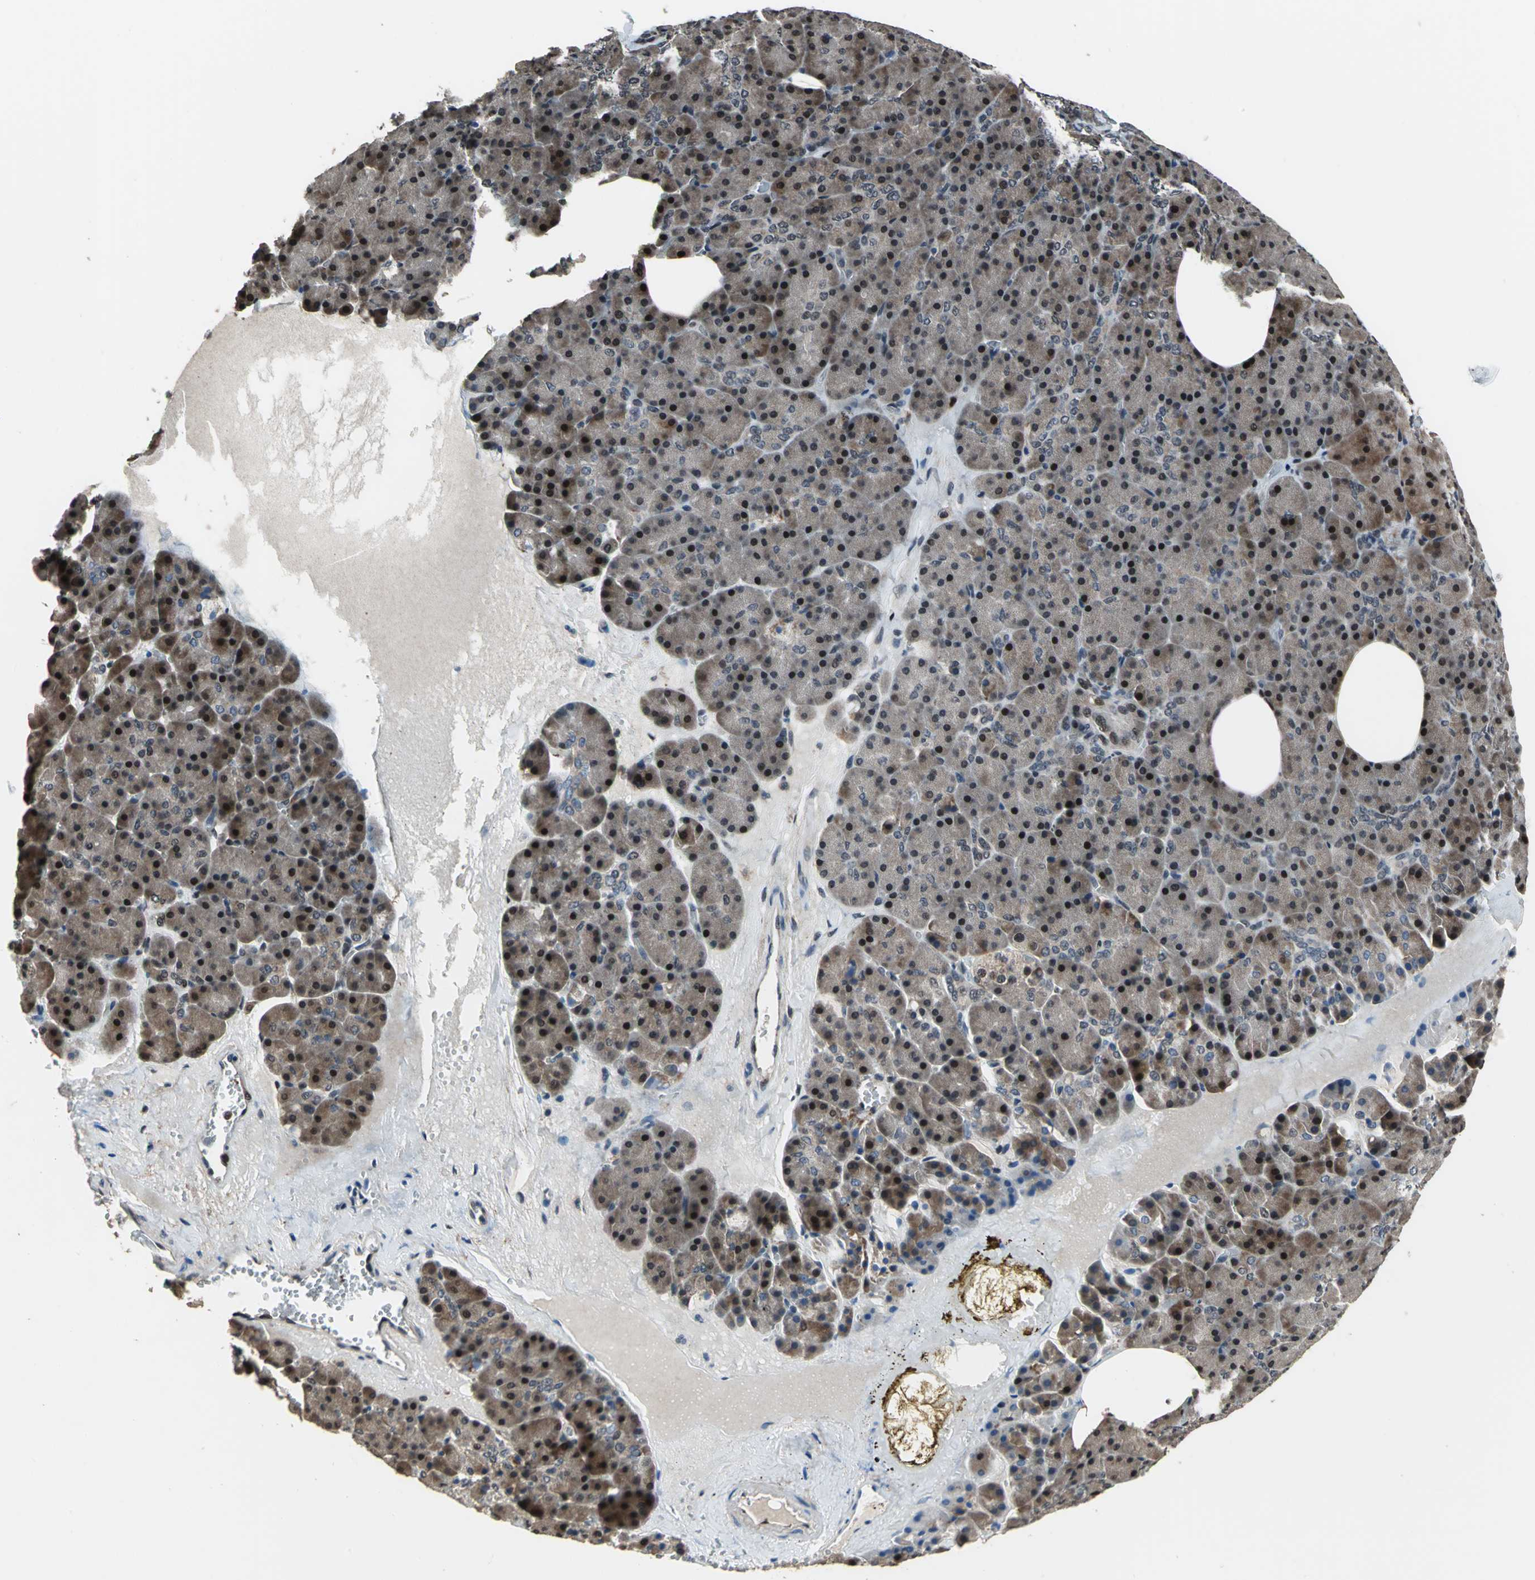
{"staining": {"intensity": "moderate", "quantity": ">75%", "location": "nuclear"}, "tissue": "carcinoid", "cell_type": "Tumor cells", "image_type": "cancer", "snomed": [{"axis": "morphology", "description": "Normal tissue, NOS"}, {"axis": "morphology", "description": "Carcinoid, malignant, NOS"}, {"axis": "topography", "description": "Pancreas"}], "caption": "This histopathology image demonstrates malignant carcinoid stained with immunohistochemistry to label a protein in brown. The nuclear of tumor cells show moderate positivity for the protein. Nuclei are counter-stained blue.", "gene": "MIS18BP1", "patient": {"sex": "female", "age": 35}}